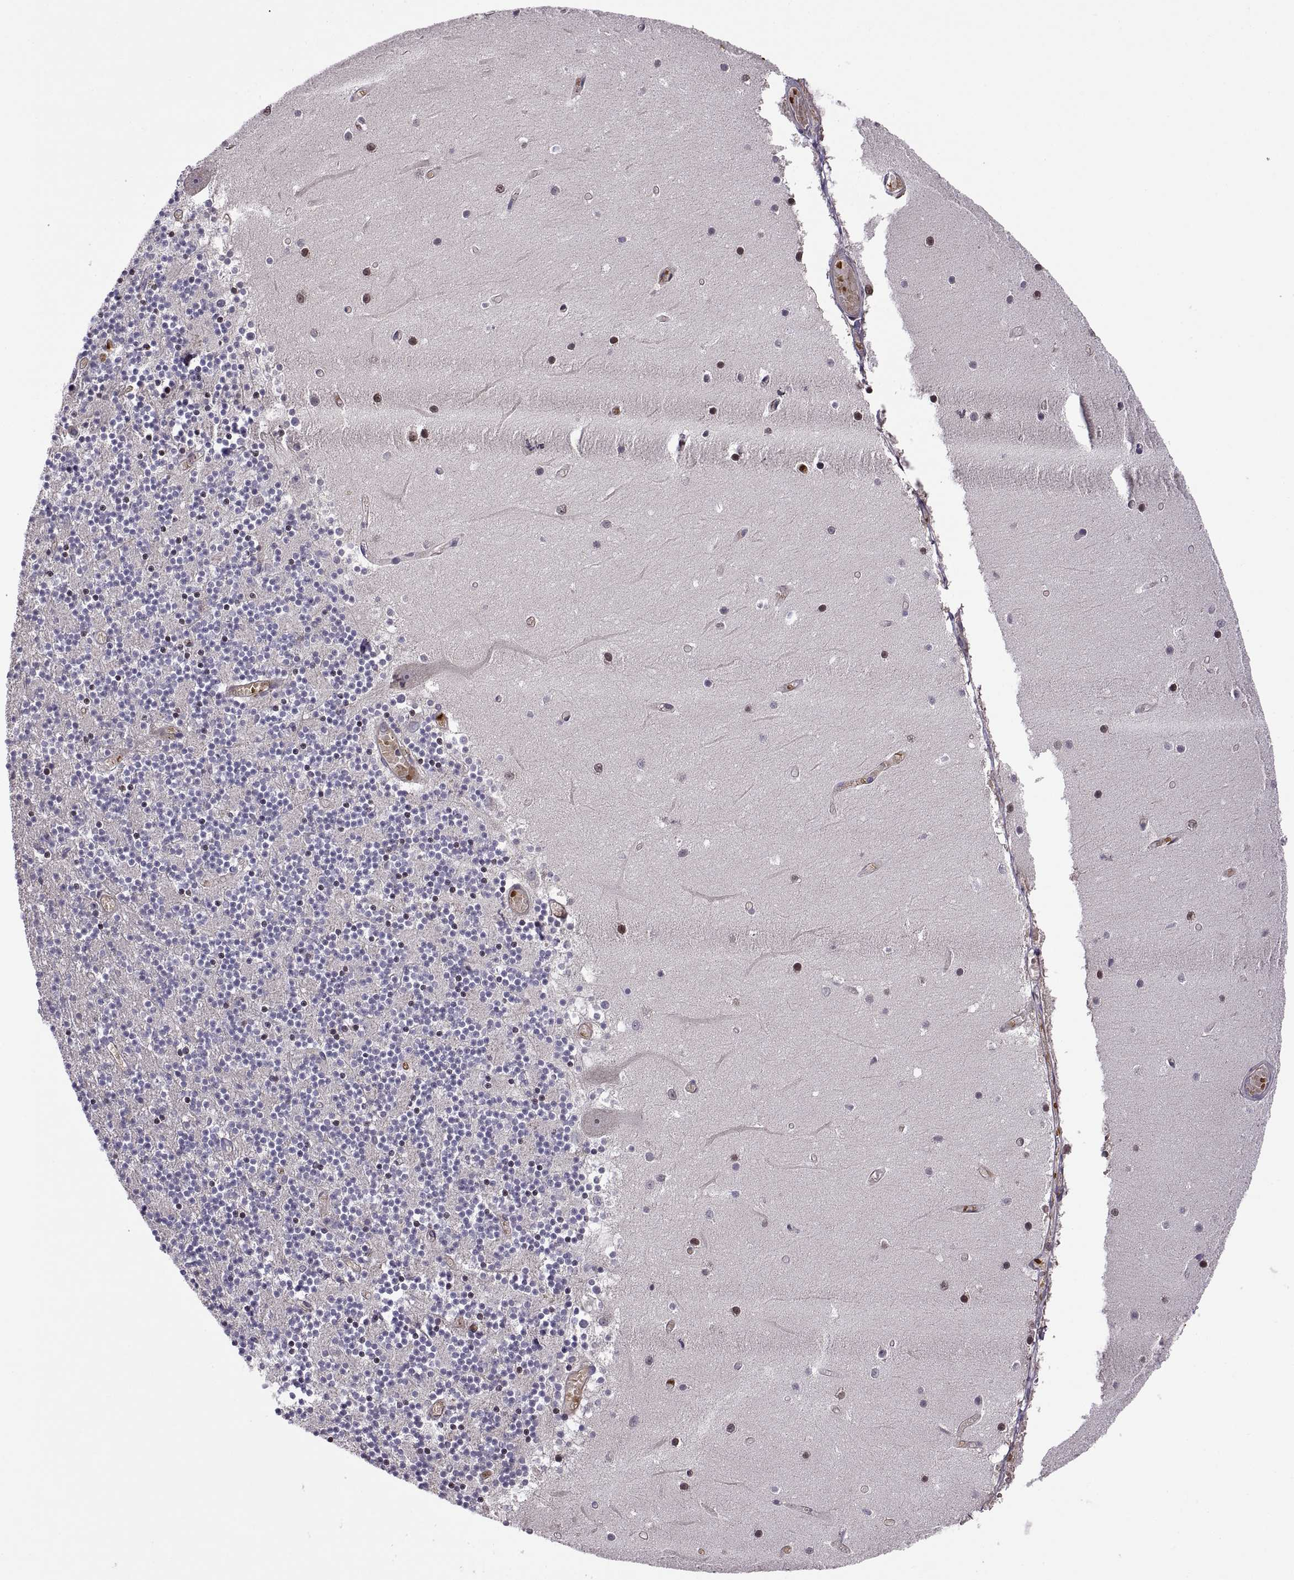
{"staining": {"intensity": "negative", "quantity": "none", "location": "none"}, "tissue": "cerebellum", "cell_type": "Cells in granular layer", "image_type": "normal", "snomed": [{"axis": "morphology", "description": "Normal tissue, NOS"}, {"axis": "topography", "description": "Cerebellum"}], "caption": "Protein analysis of benign cerebellum reveals no significant expression in cells in granular layer.", "gene": "SPATA32", "patient": {"sex": "female", "age": 28}}